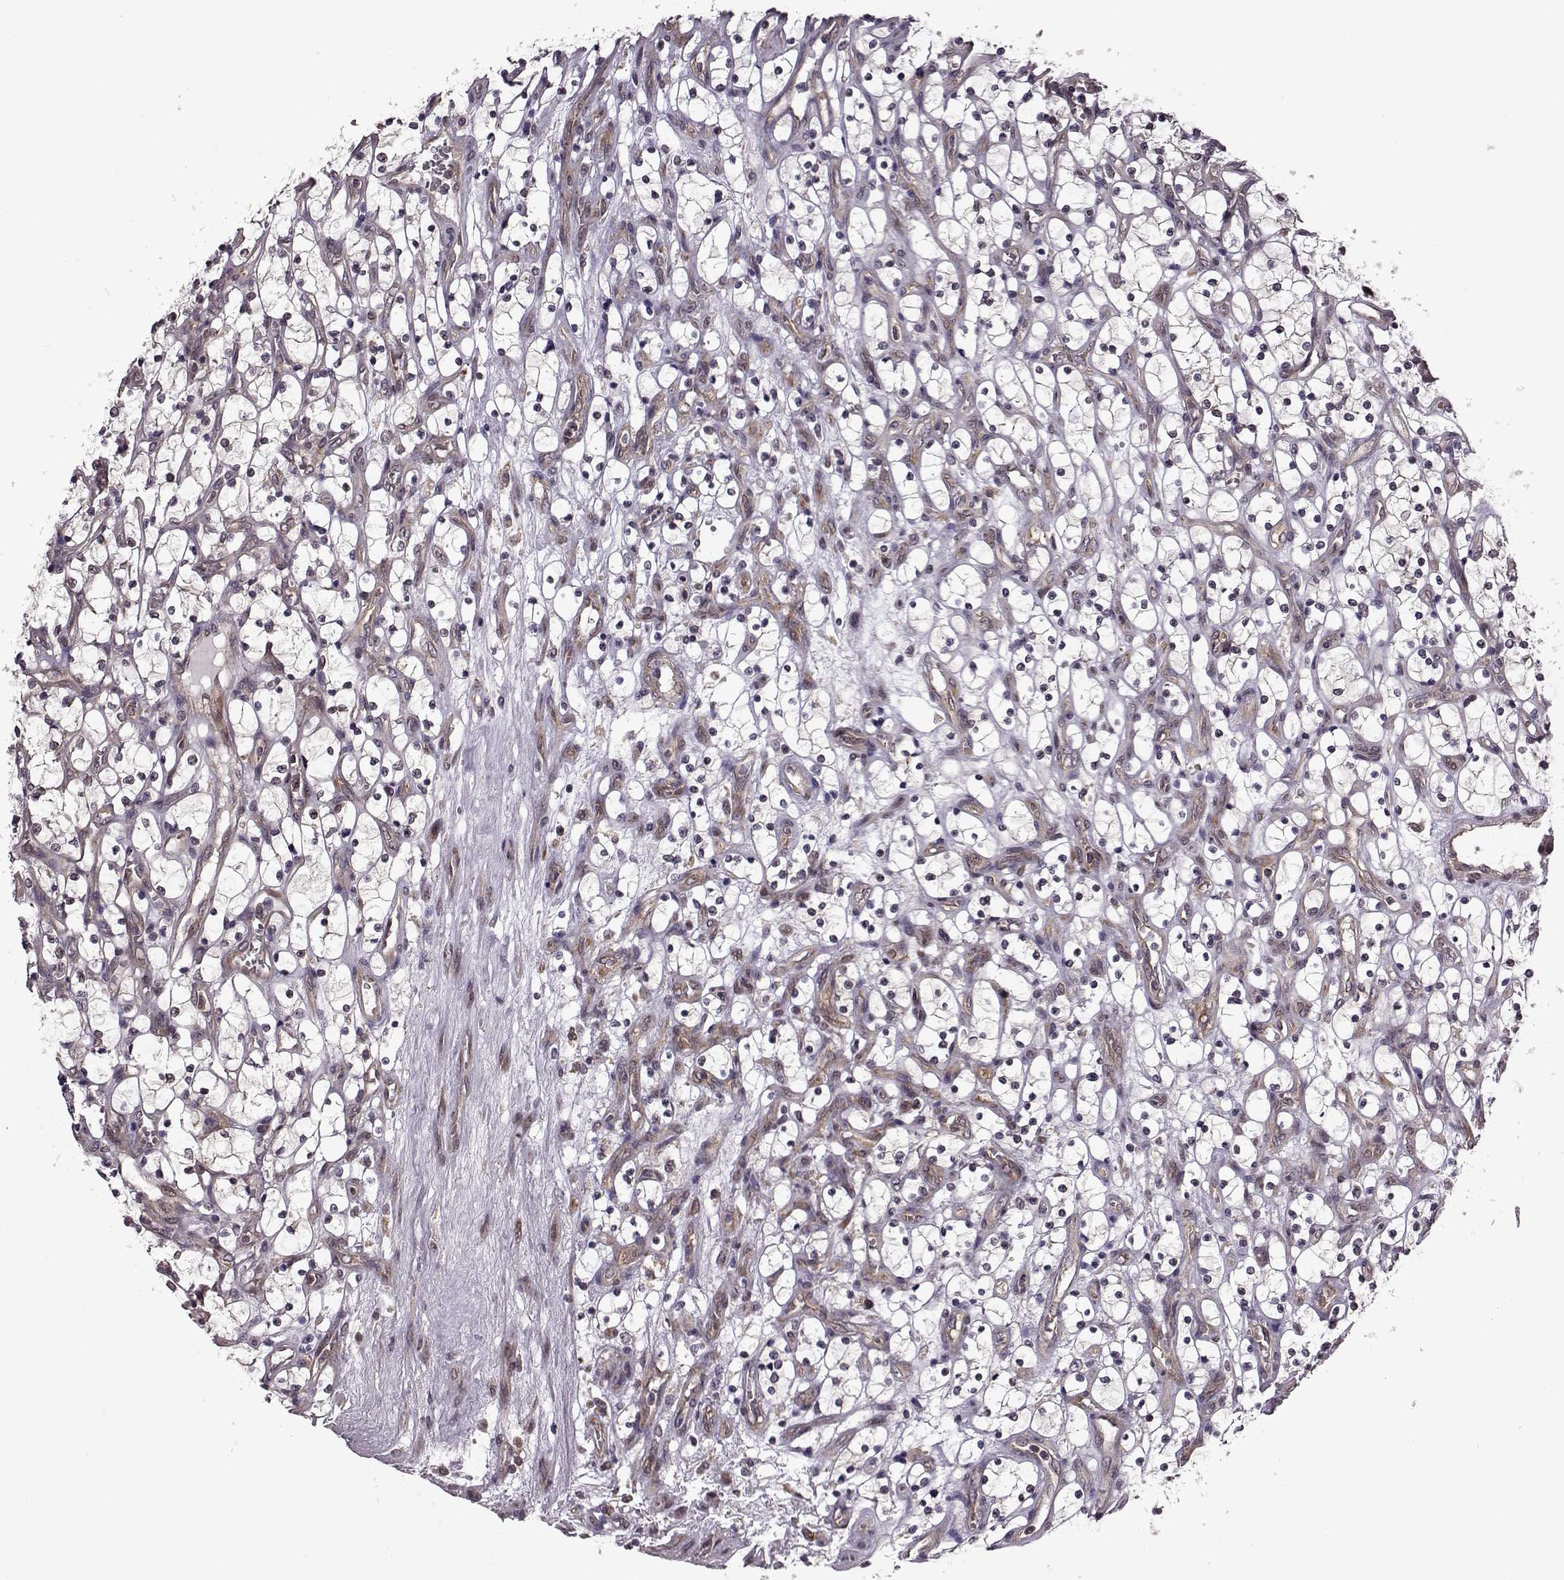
{"staining": {"intensity": "weak", "quantity": ">75%", "location": "cytoplasmic/membranous"}, "tissue": "renal cancer", "cell_type": "Tumor cells", "image_type": "cancer", "snomed": [{"axis": "morphology", "description": "Adenocarcinoma, NOS"}, {"axis": "topography", "description": "Kidney"}], "caption": "The photomicrograph shows staining of adenocarcinoma (renal), revealing weak cytoplasmic/membranous protein staining (brown color) within tumor cells.", "gene": "URI1", "patient": {"sex": "female", "age": 69}}